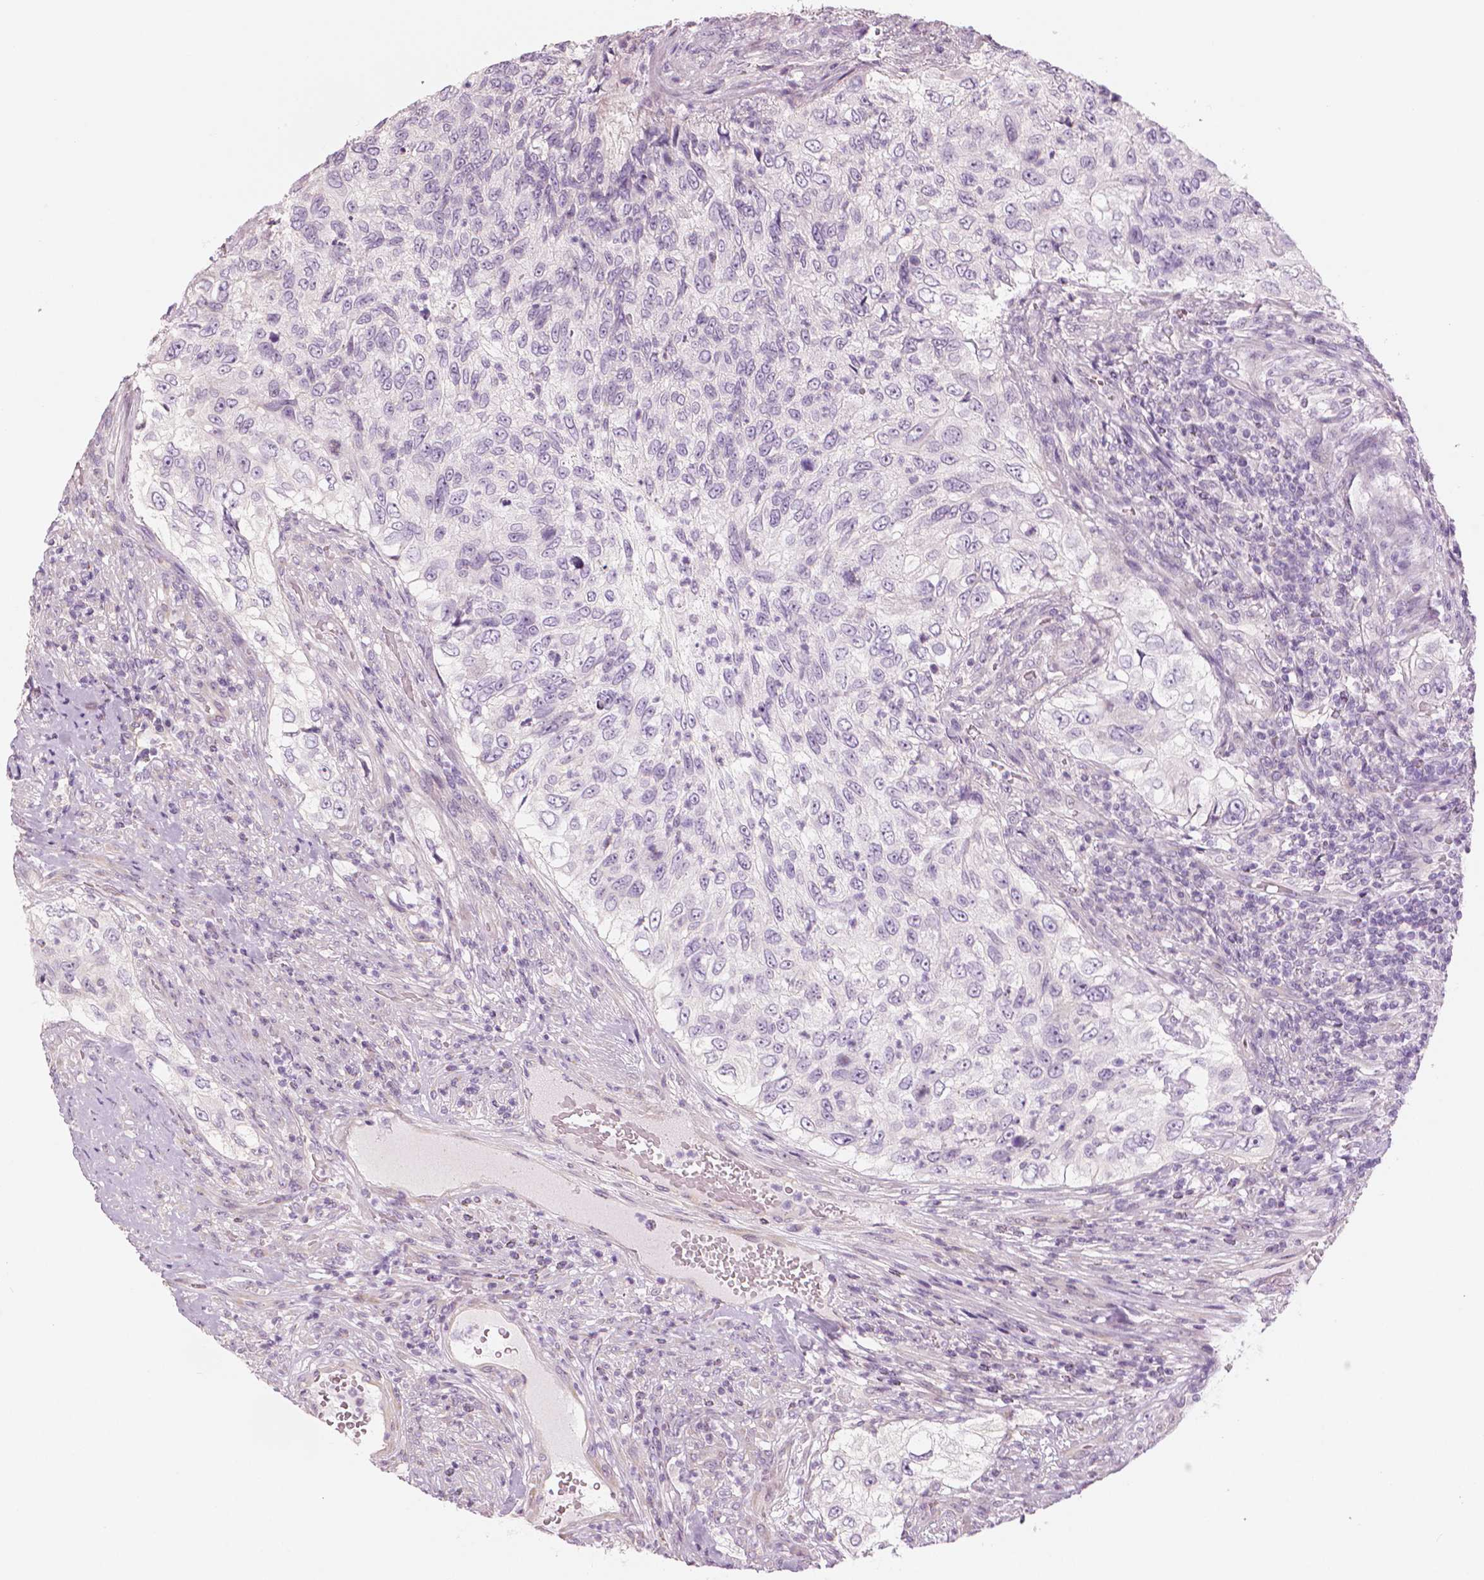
{"staining": {"intensity": "negative", "quantity": "none", "location": "none"}, "tissue": "urothelial cancer", "cell_type": "Tumor cells", "image_type": "cancer", "snomed": [{"axis": "morphology", "description": "Urothelial carcinoma, High grade"}, {"axis": "topography", "description": "Urinary bladder"}], "caption": "A photomicrograph of high-grade urothelial carcinoma stained for a protein exhibits no brown staining in tumor cells.", "gene": "SLC24A1", "patient": {"sex": "female", "age": 60}}